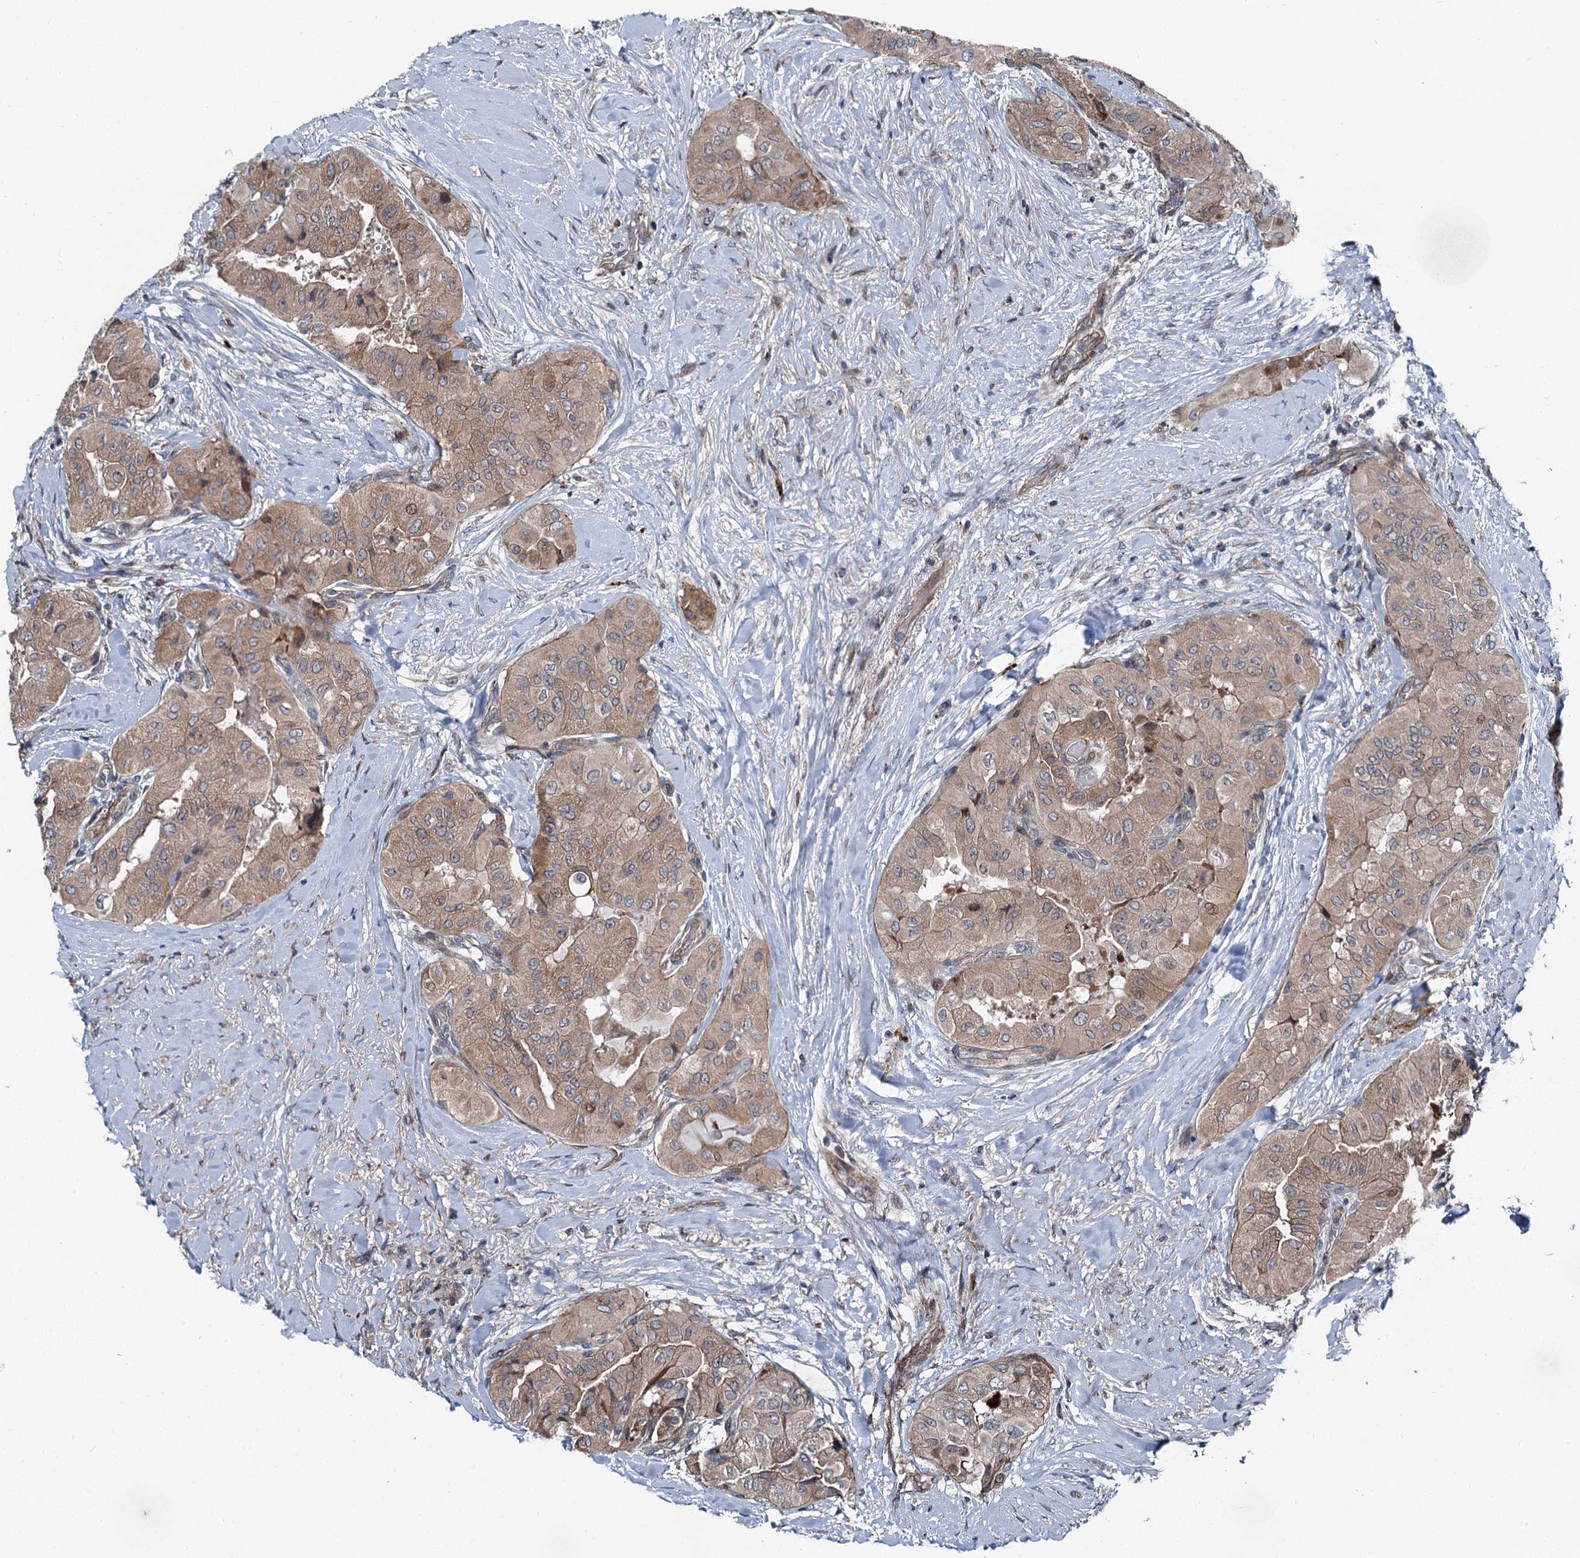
{"staining": {"intensity": "weak", "quantity": ">75%", "location": "cytoplasmic/membranous"}, "tissue": "thyroid cancer", "cell_type": "Tumor cells", "image_type": "cancer", "snomed": [{"axis": "morphology", "description": "Papillary adenocarcinoma, NOS"}, {"axis": "topography", "description": "Thyroid gland"}], "caption": "An image showing weak cytoplasmic/membranous positivity in approximately >75% of tumor cells in papillary adenocarcinoma (thyroid), as visualized by brown immunohistochemical staining.", "gene": "POLR1D", "patient": {"sex": "female", "age": 59}}